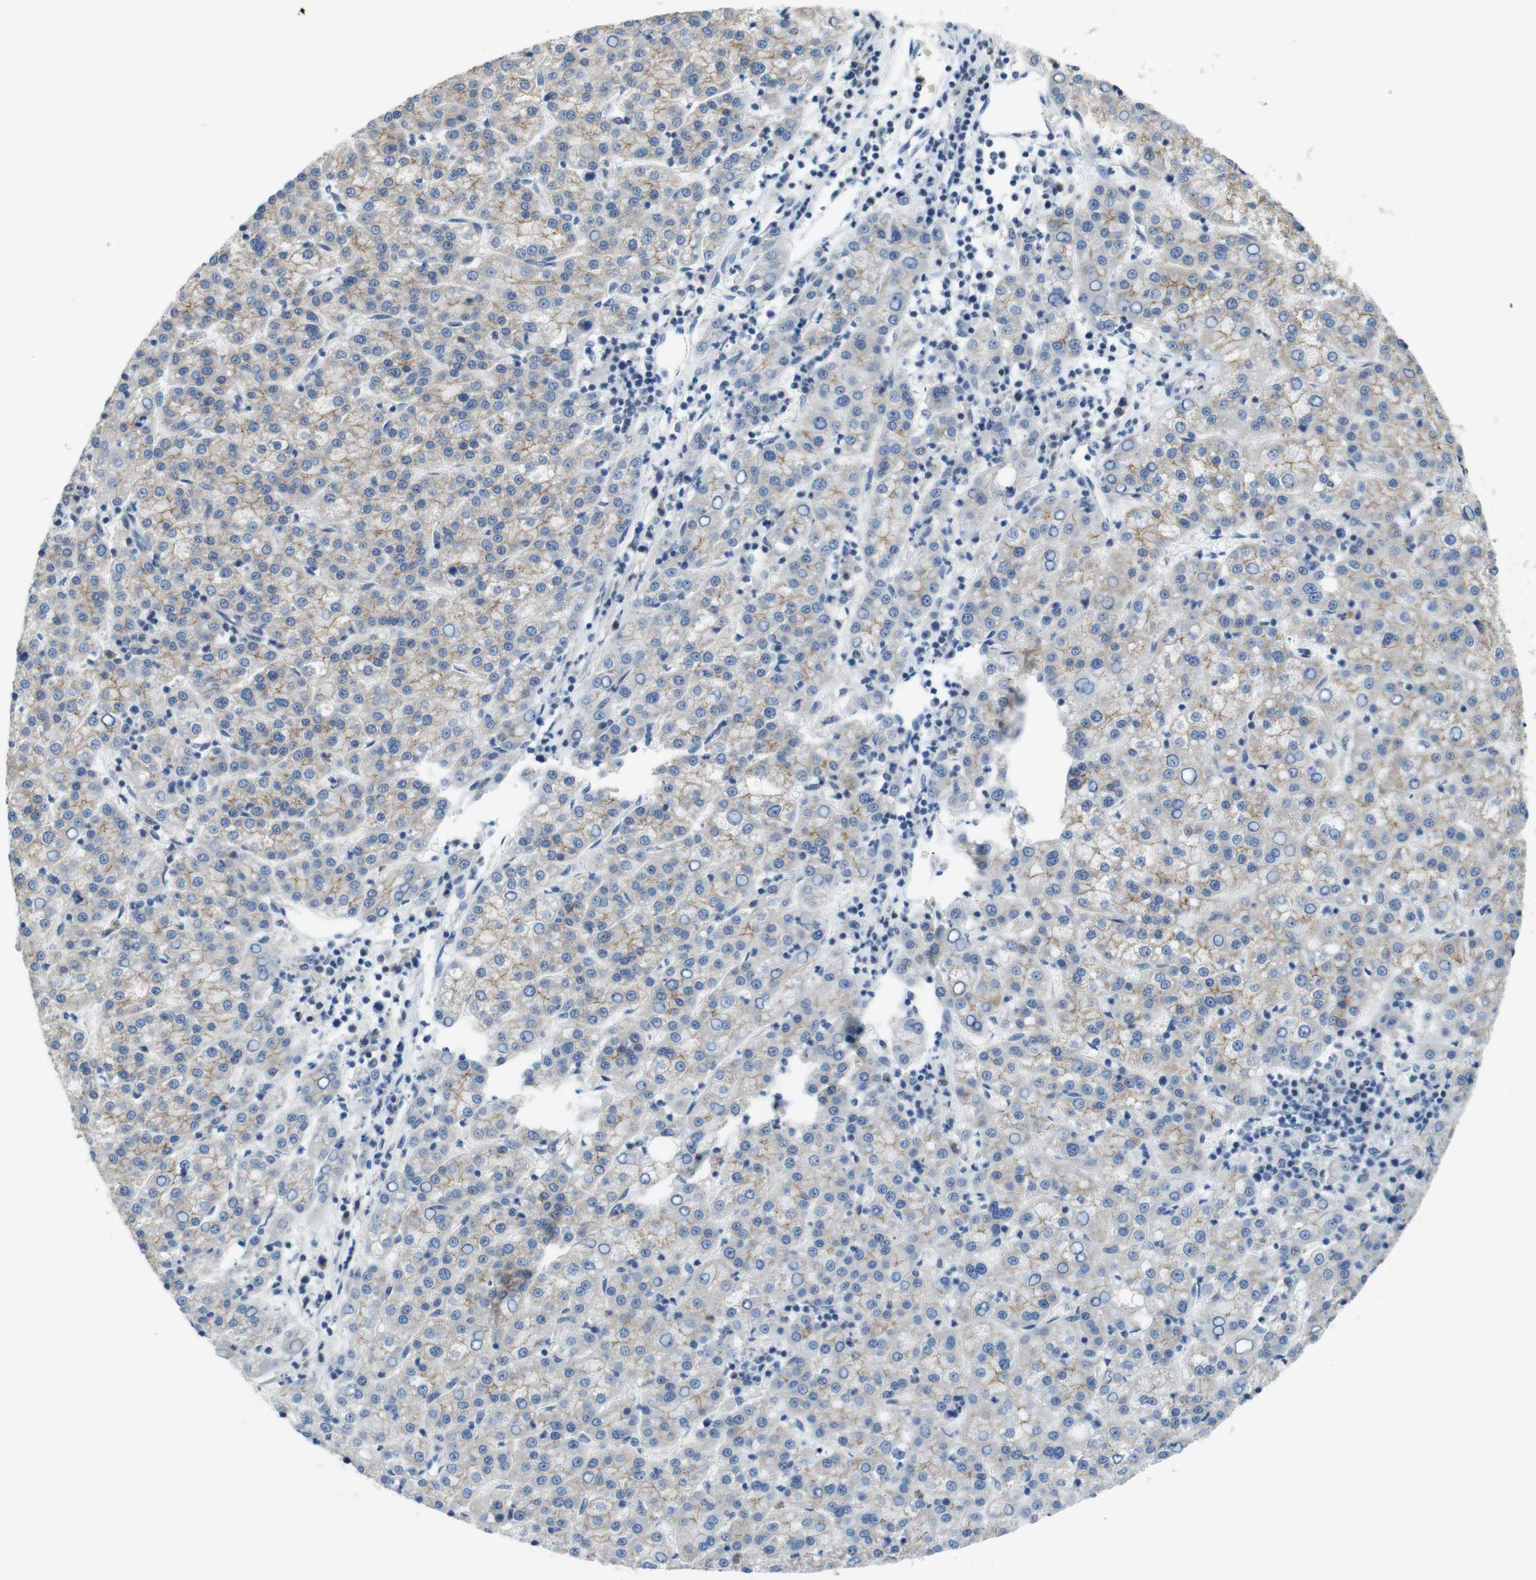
{"staining": {"intensity": "weak", "quantity": "25%-75%", "location": "cytoplasmic/membranous"}, "tissue": "liver cancer", "cell_type": "Tumor cells", "image_type": "cancer", "snomed": [{"axis": "morphology", "description": "Carcinoma, Hepatocellular, NOS"}, {"axis": "topography", "description": "Liver"}], "caption": "An immunohistochemistry micrograph of neoplastic tissue is shown. Protein staining in brown highlights weak cytoplasmic/membranous positivity in hepatocellular carcinoma (liver) within tumor cells.", "gene": "PCDH10", "patient": {"sex": "female", "age": 58}}